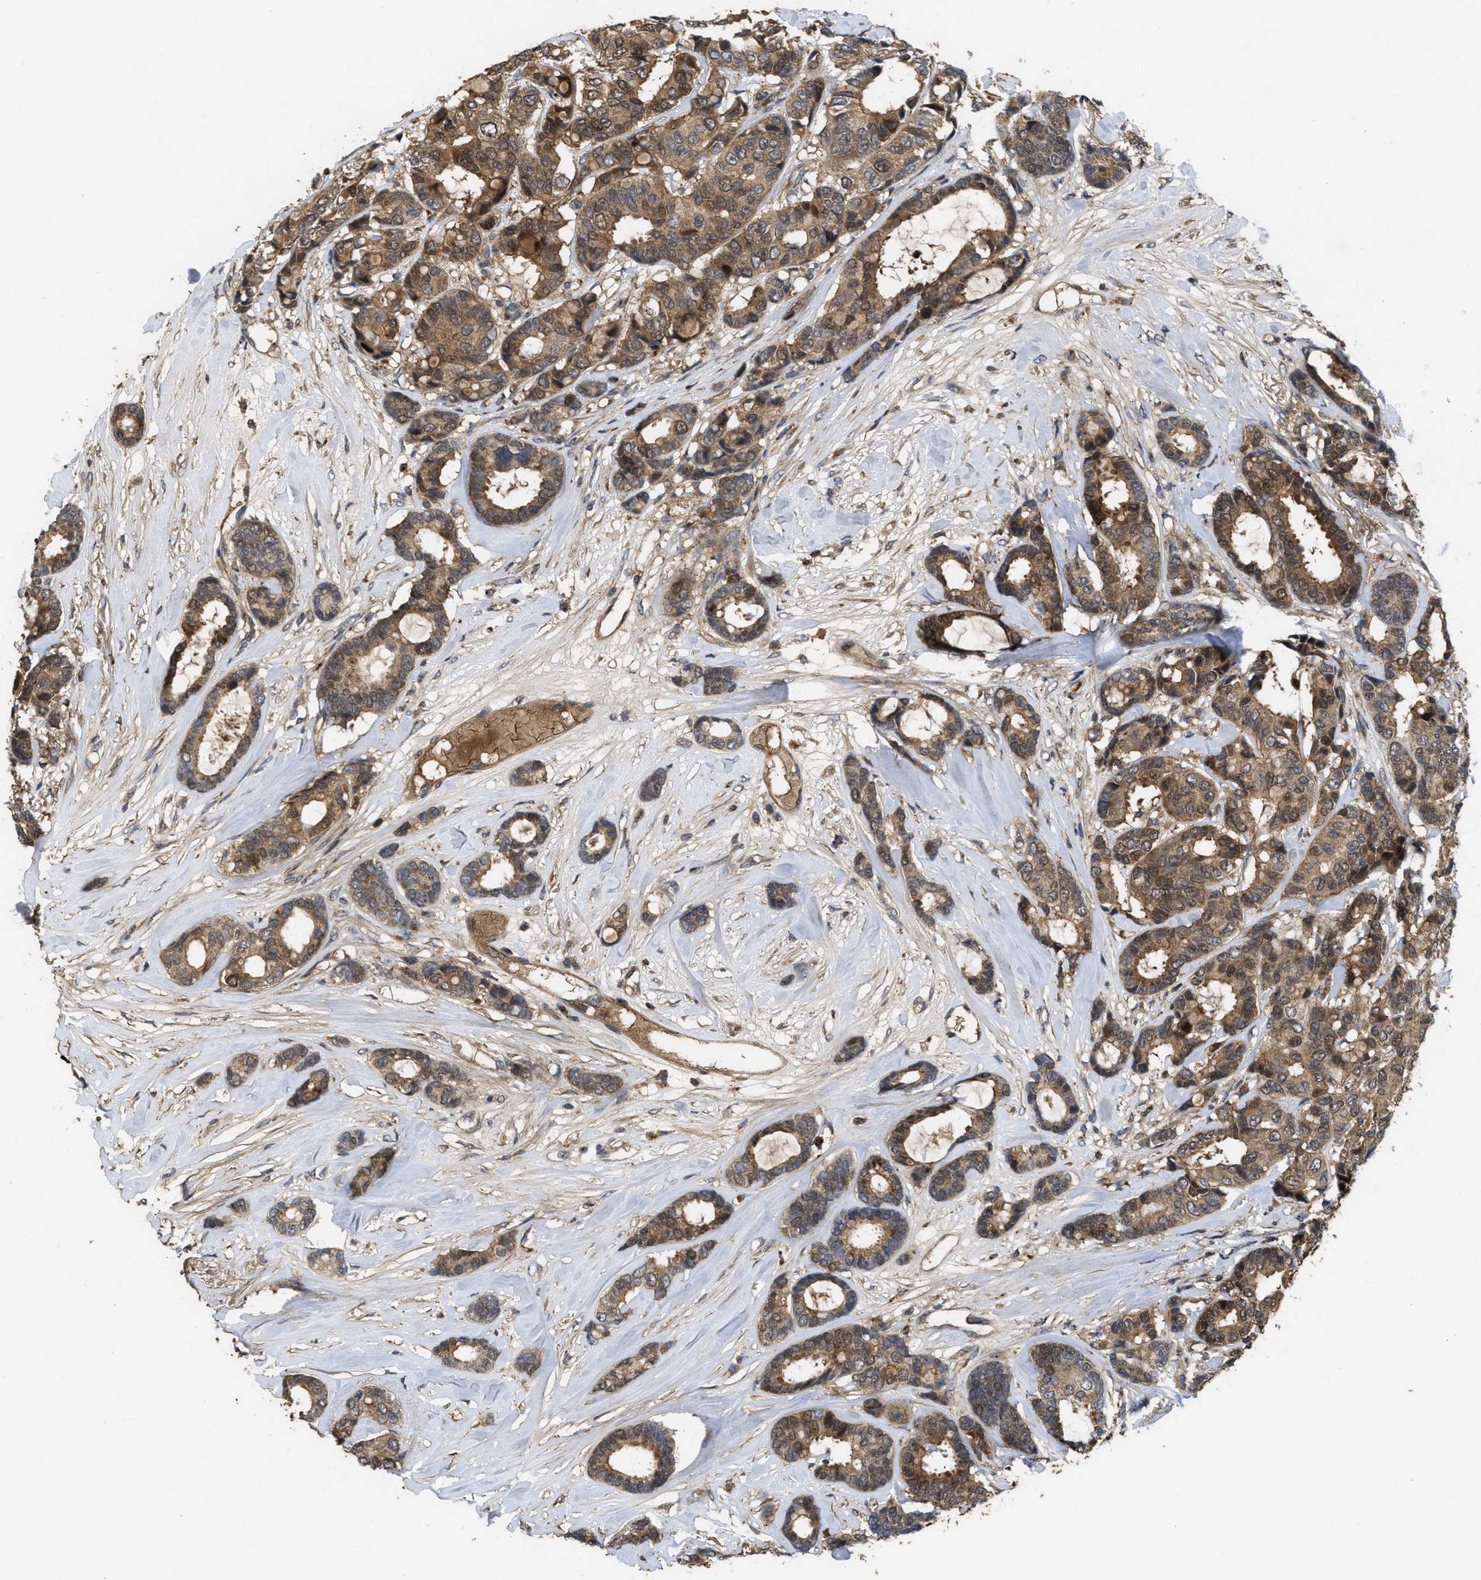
{"staining": {"intensity": "moderate", "quantity": ">75%", "location": "cytoplasmic/membranous,nuclear"}, "tissue": "breast cancer", "cell_type": "Tumor cells", "image_type": "cancer", "snomed": [{"axis": "morphology", "description": "Duct carcinoma"}, {"axis": "topography", "description": "Breast"}], "caption": "This histopathology image demonstrates immunohistochemistry staining of human breast cancer, with medium moderate cytoplasmic/membranous and nuclear staining in about >75% of tumor cells.", "gene": "CBR3", "patient": {"sex": "female", "age": 87}}